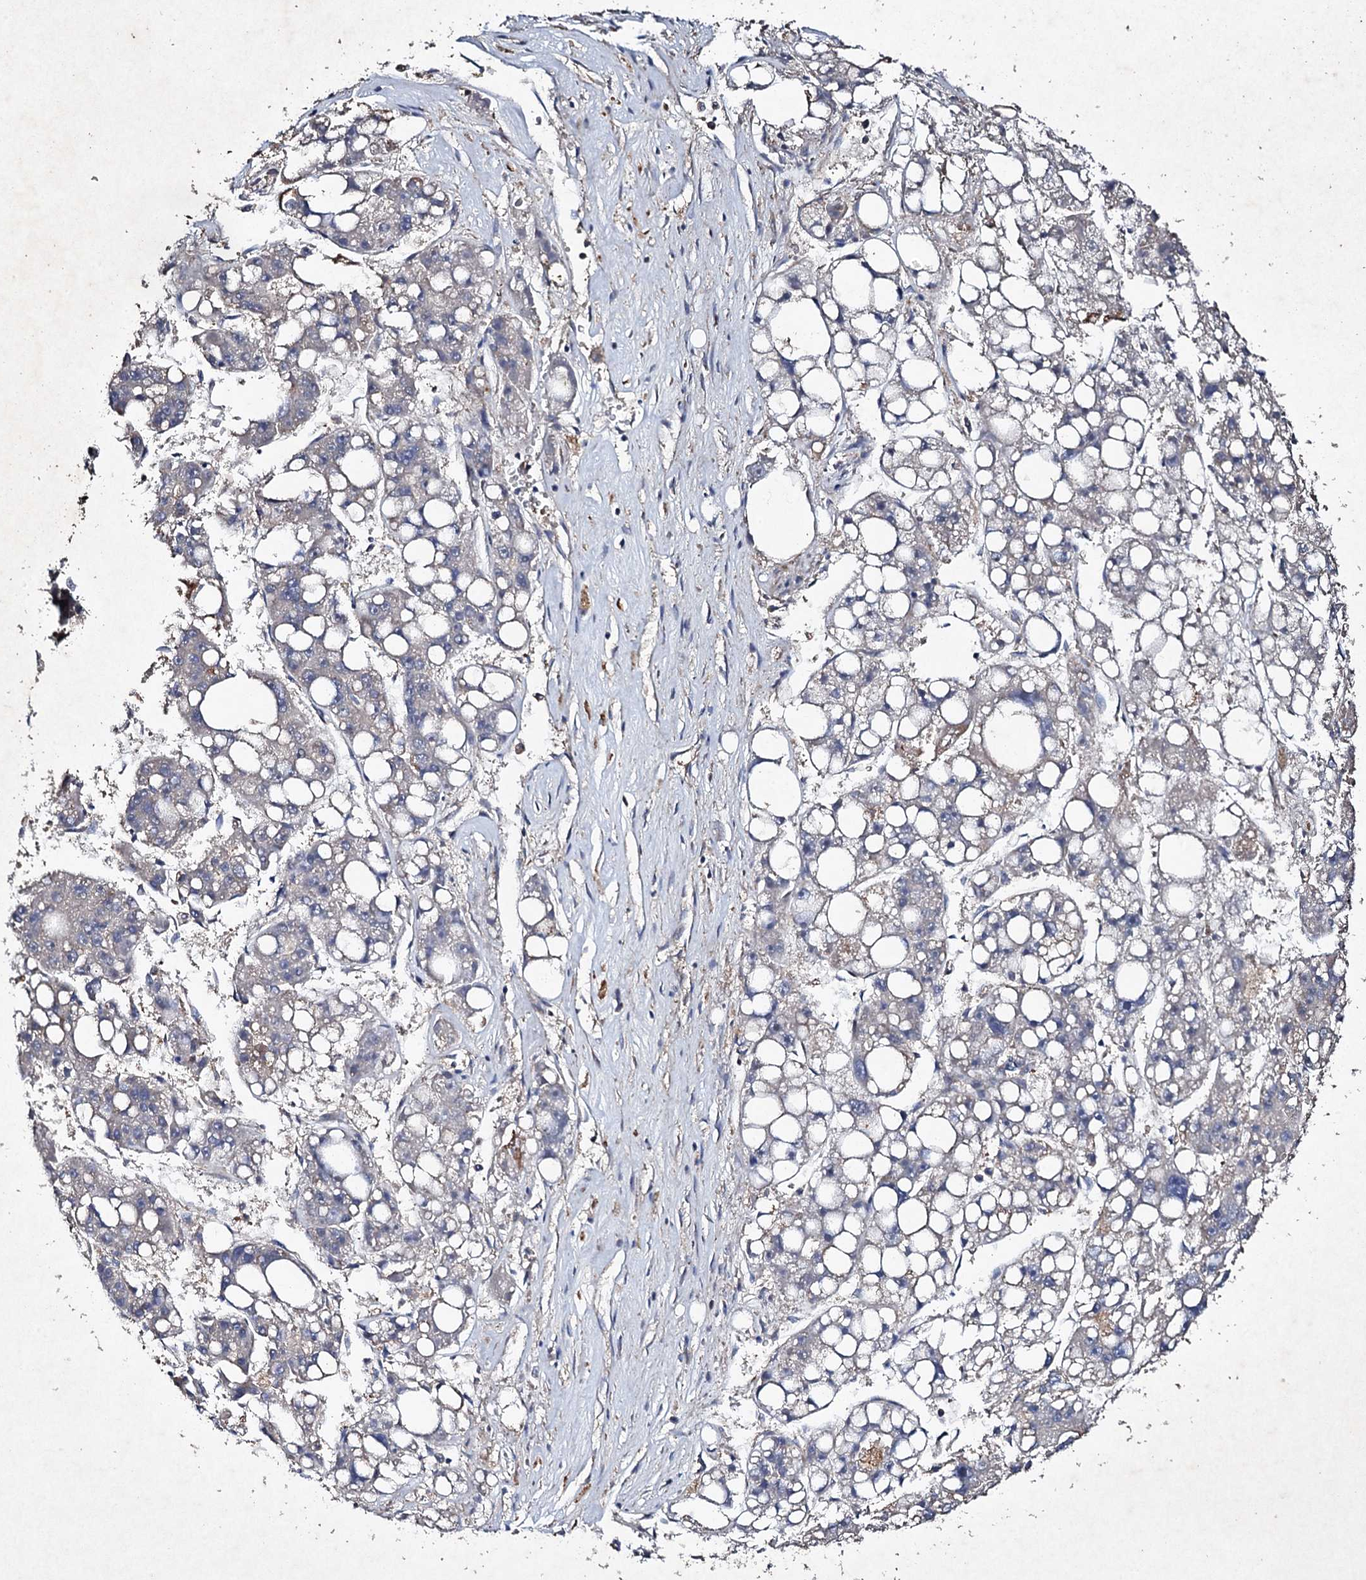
{"staining": {"intensity": "negative", "quantity": "none", "location": "none"}, "tissue": "liver cancer", "cell_type": "Tumor cells", "image_type": "cancer", "snomed": [{"axis": "morphology", "description": "Carcinoma, Hepatocellular, NOS"}, {"axis": "topography", "description": "Liver"}], "caption": "Tumor cells are negative for protein expression in human liver hepatocellular carcinoma. (DAB immunohistochemistry with hematoxylin counter stain).", "gene": "MOCOS", "patient": {"sex": "female", "age": 61}}